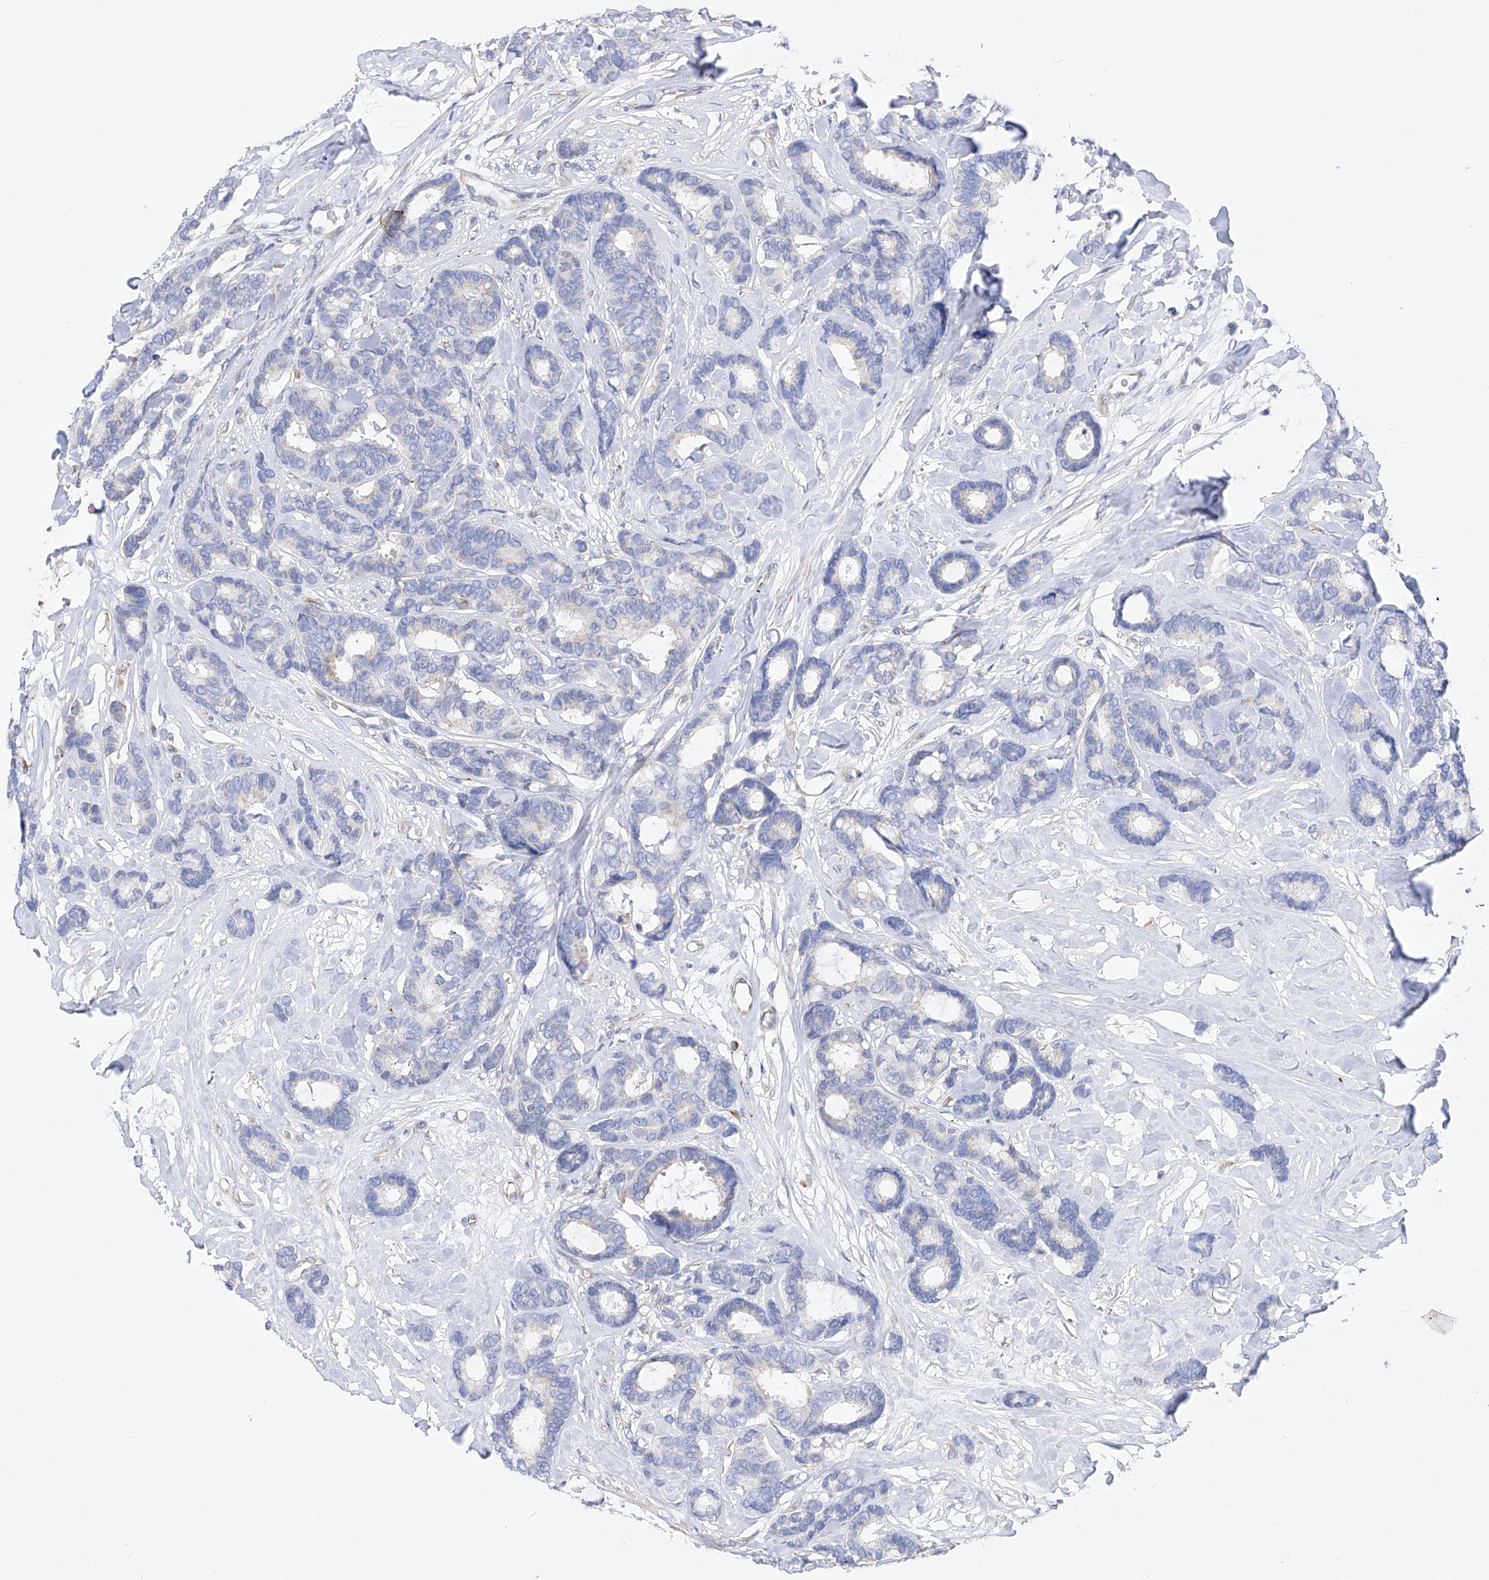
{"staining": {"intensity": "negative", "quantity": "none", "location": "none"}, "tissue": "breast cancer", "cell_type": "Tumor cells", "image_type": "cancer", "snomed": [{"axis": "morphology", "description": "Duct carcinoma"}, {"axis": "topography", "description": "Breast"}], "caption": "The micrograph demonstrates no significant expression in tumor cells of breast cancer.", "gene": "FLG", "patient": {"sex": "female", "age": 87}}